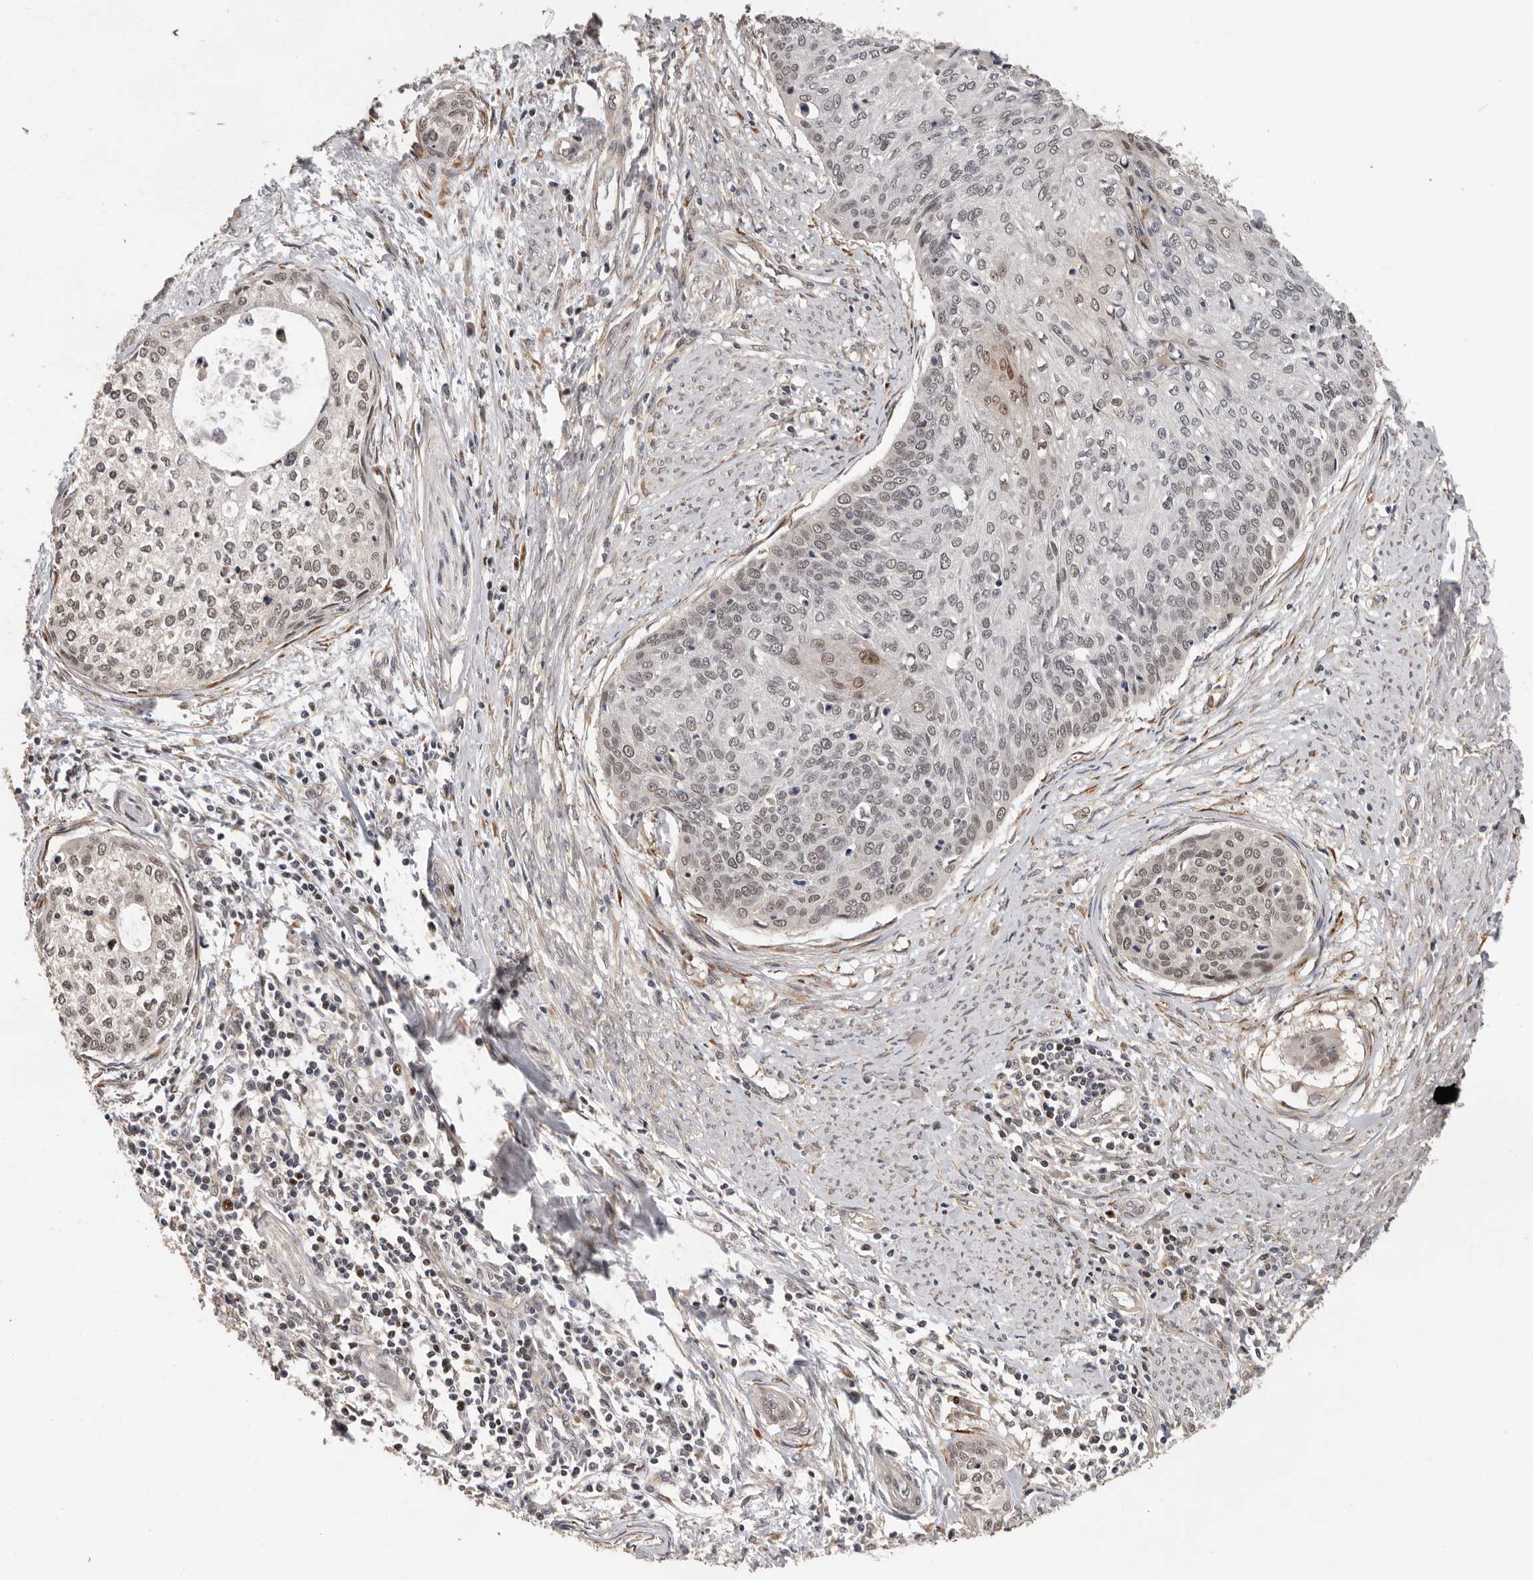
{"staining": {"intensity": "weak", "quantity": ">75%", "location": "nuclear"}, "tissue": "cervical cancer", "cell_type": "Tumor cells", "image_type": "cancer", "snomed": [{"axis": "morphology", "description": "Squamous cell carcinoma, NOS"}, {"axis": "topography", "description": "Cervix"}], "caption": "Cervical squamous cell carcinoma stained with a brown dye exhibits weak nuclear positive staining in about >75% of tumor cells.", "gene": "HENMT1", "patient": {"sex": "female", "age": 37}}